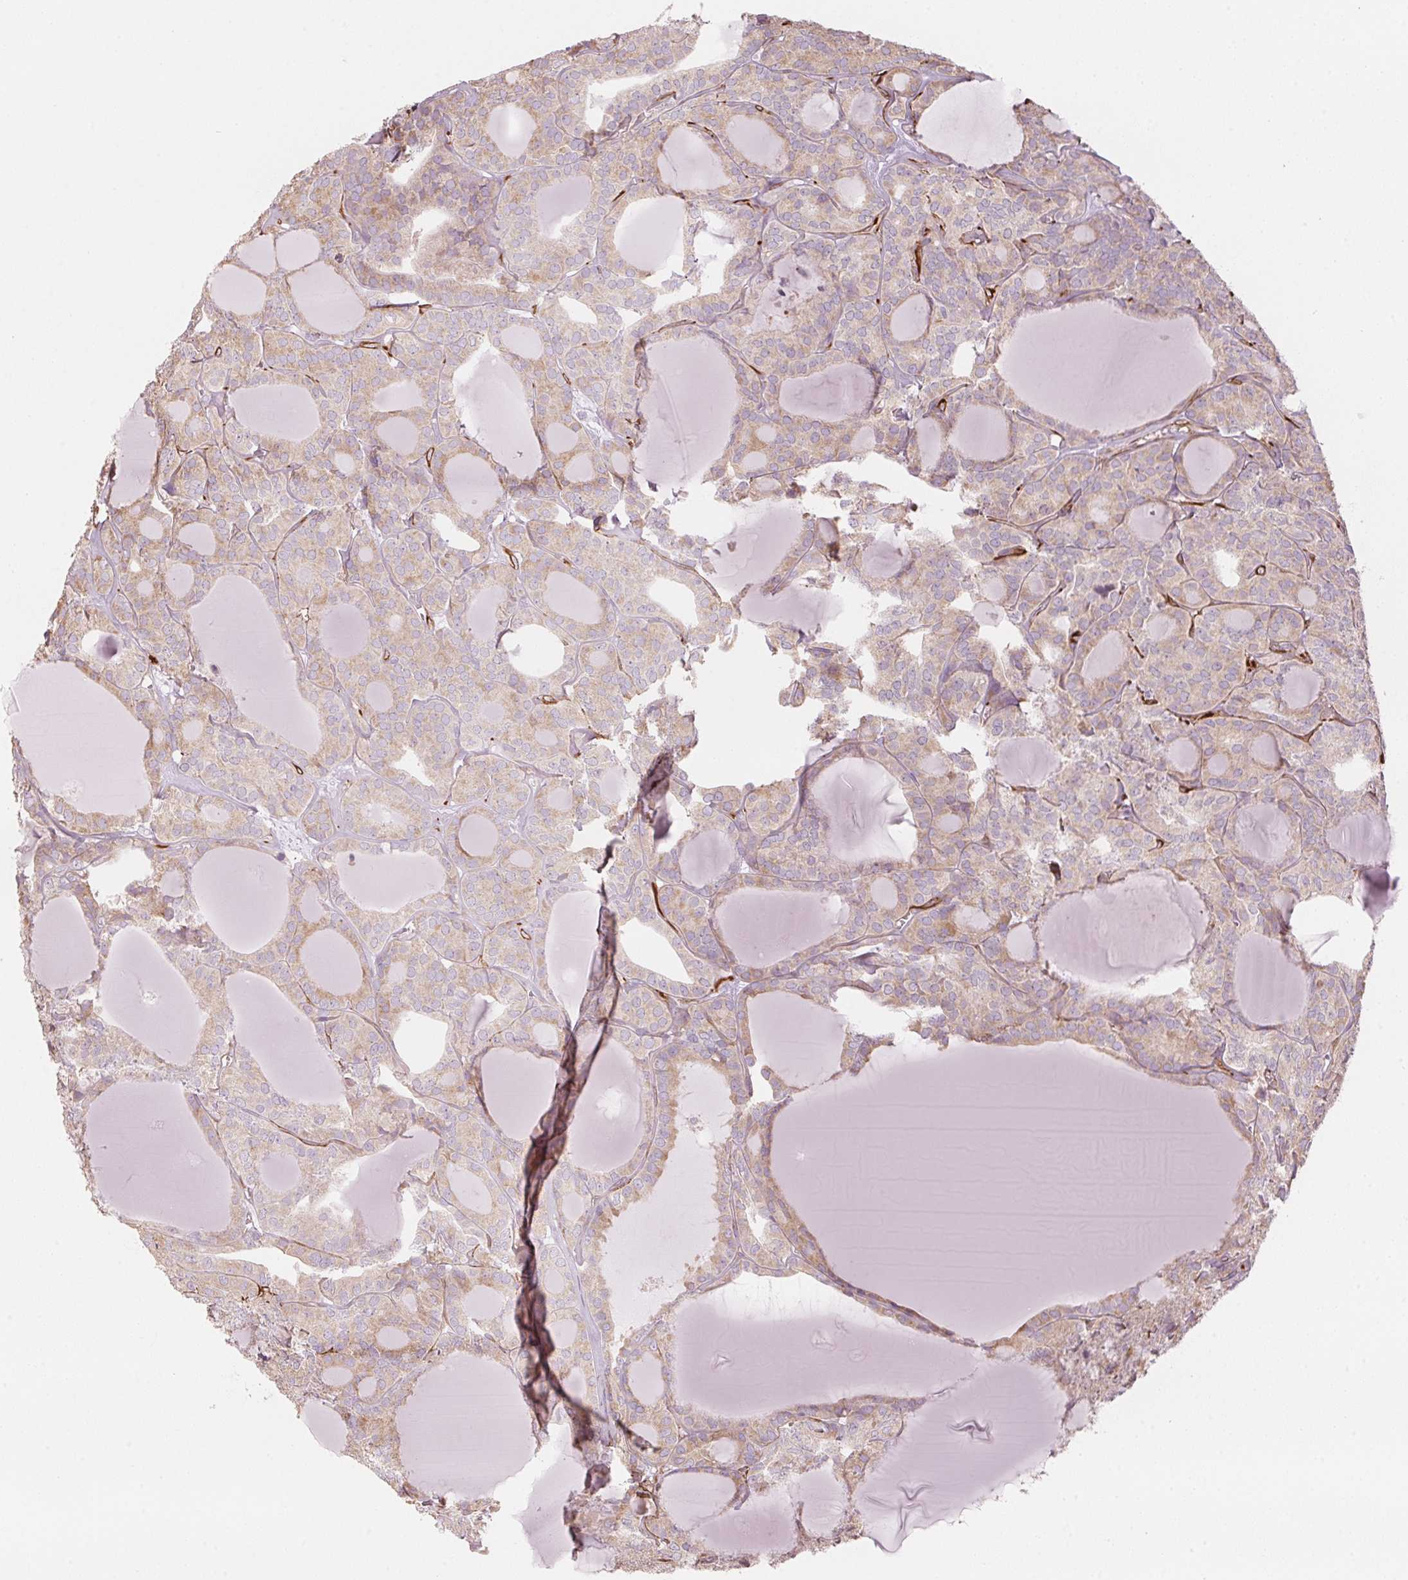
{"staining": {"intensity": "weak", "quantity": "25%-75%", "location": "cytoplasmic/membranous"}, "tissue": "thyroid cancer", "cell_type": "Tumor cells", "image_type": "cancer", "snomed": [{"axis": "morphology", "description": "Follicular adenoma carcinoma, NOS"}, {"axis": "topography", "description": "Thyroid gland"}], "caption": "Brown immunohistochemical staining in thyroid cancer (follicular adenoma carcinoma) shows weak cytoplasmic/membranous expression in approximately 25%-75% of tumor cells.", "gene": "CLPS", "patient": {"sex": "male", "age": 74}}